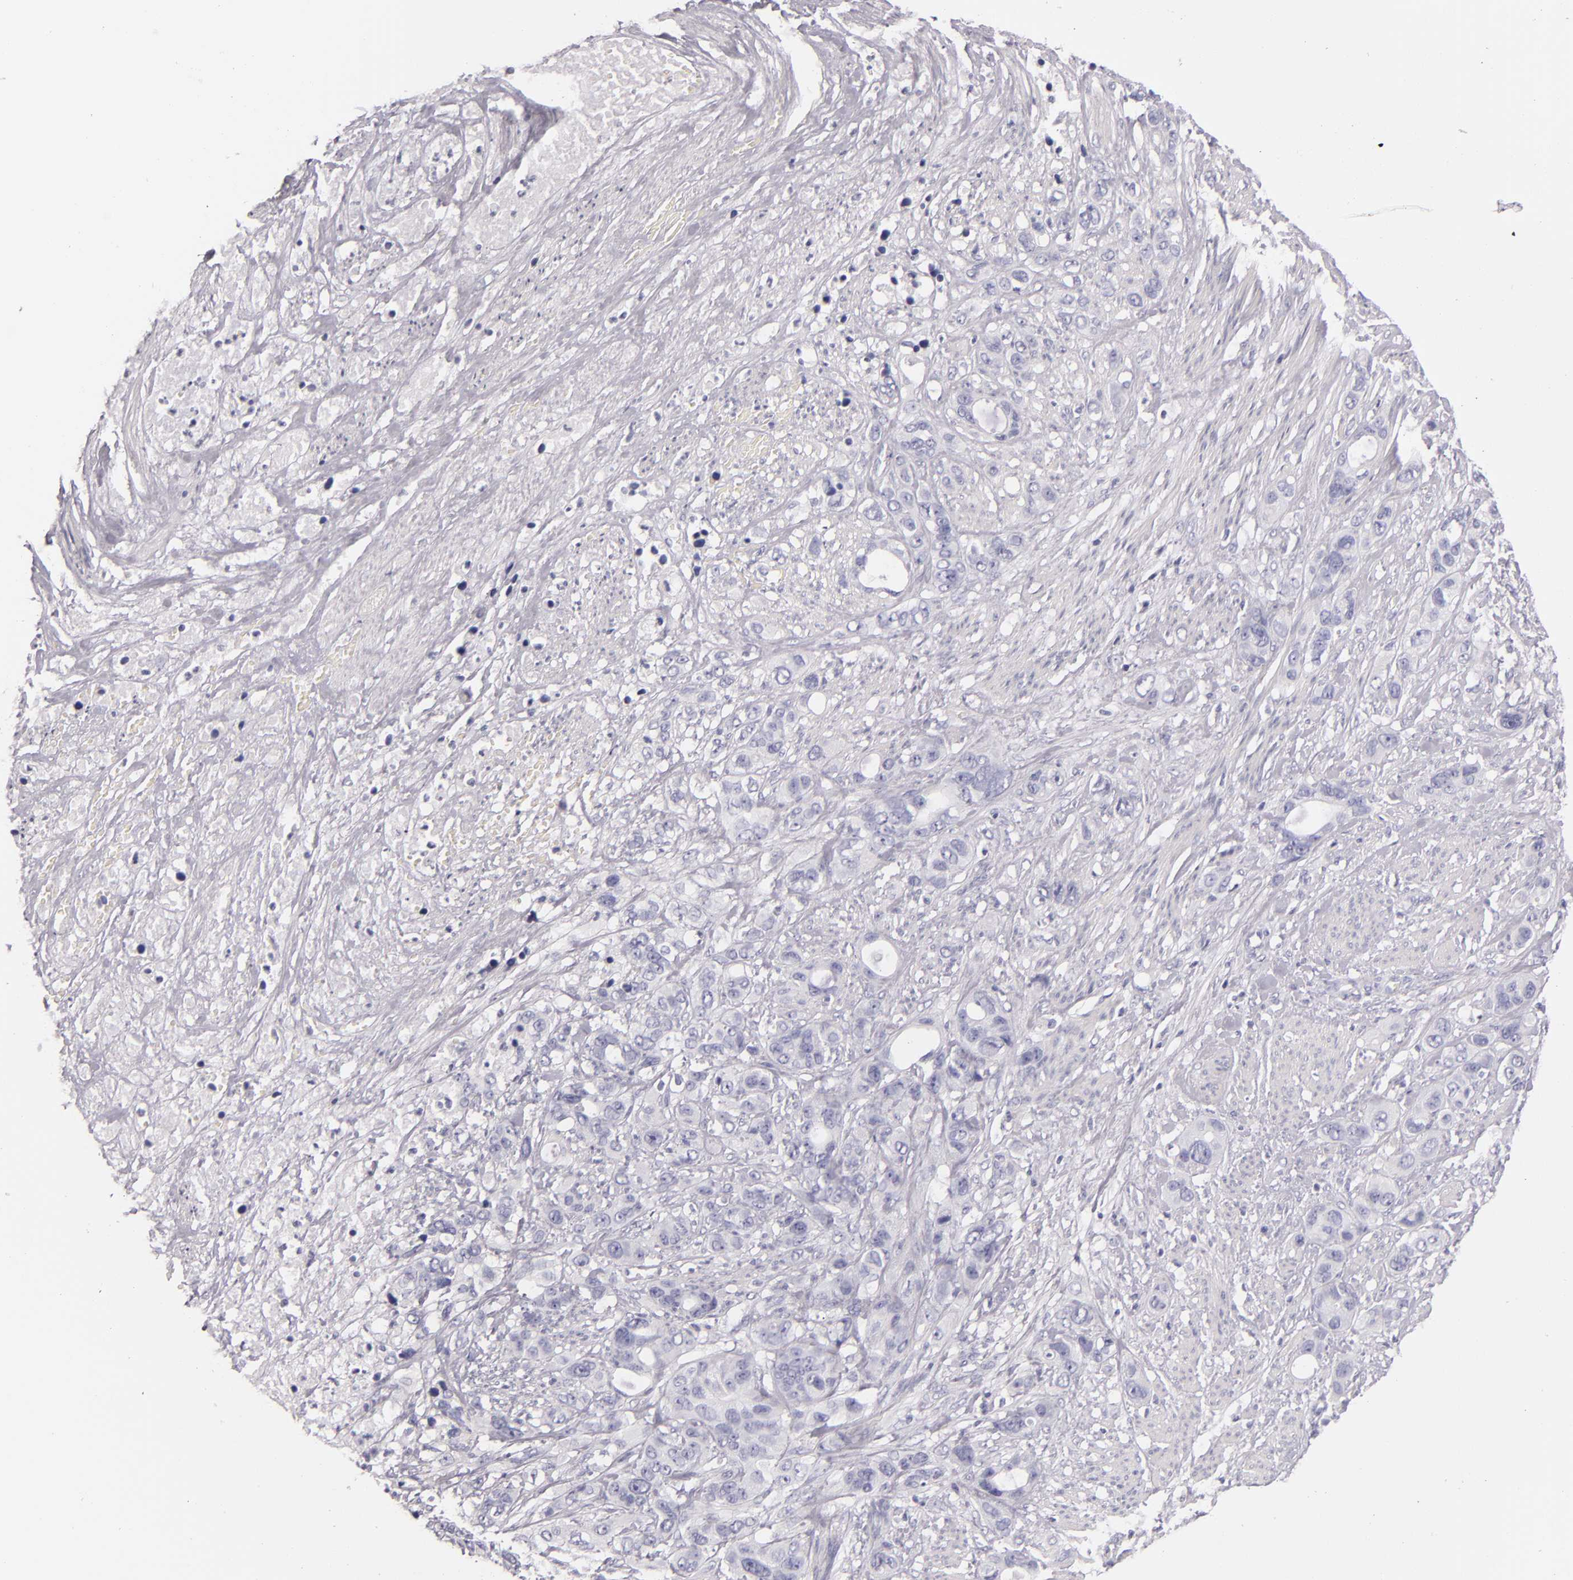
{"staining": {"intensity": "negative", "quantity": "none", "location": "none"}, "tissue": "stomach cancer", "cell_type": "Tumor cells", "image_type": "cancer", "snomed": [{"axis": "morphology", "description": "Adenocarcinoma, NOS"}, {"axis": "topography", "description": "Stomach, upper"}], "caption": "The histopathology image shows no staining of tumor cells in stomach cancer.", "gene": "FABP1", "patient": {"sex": "male", "age": 47}}